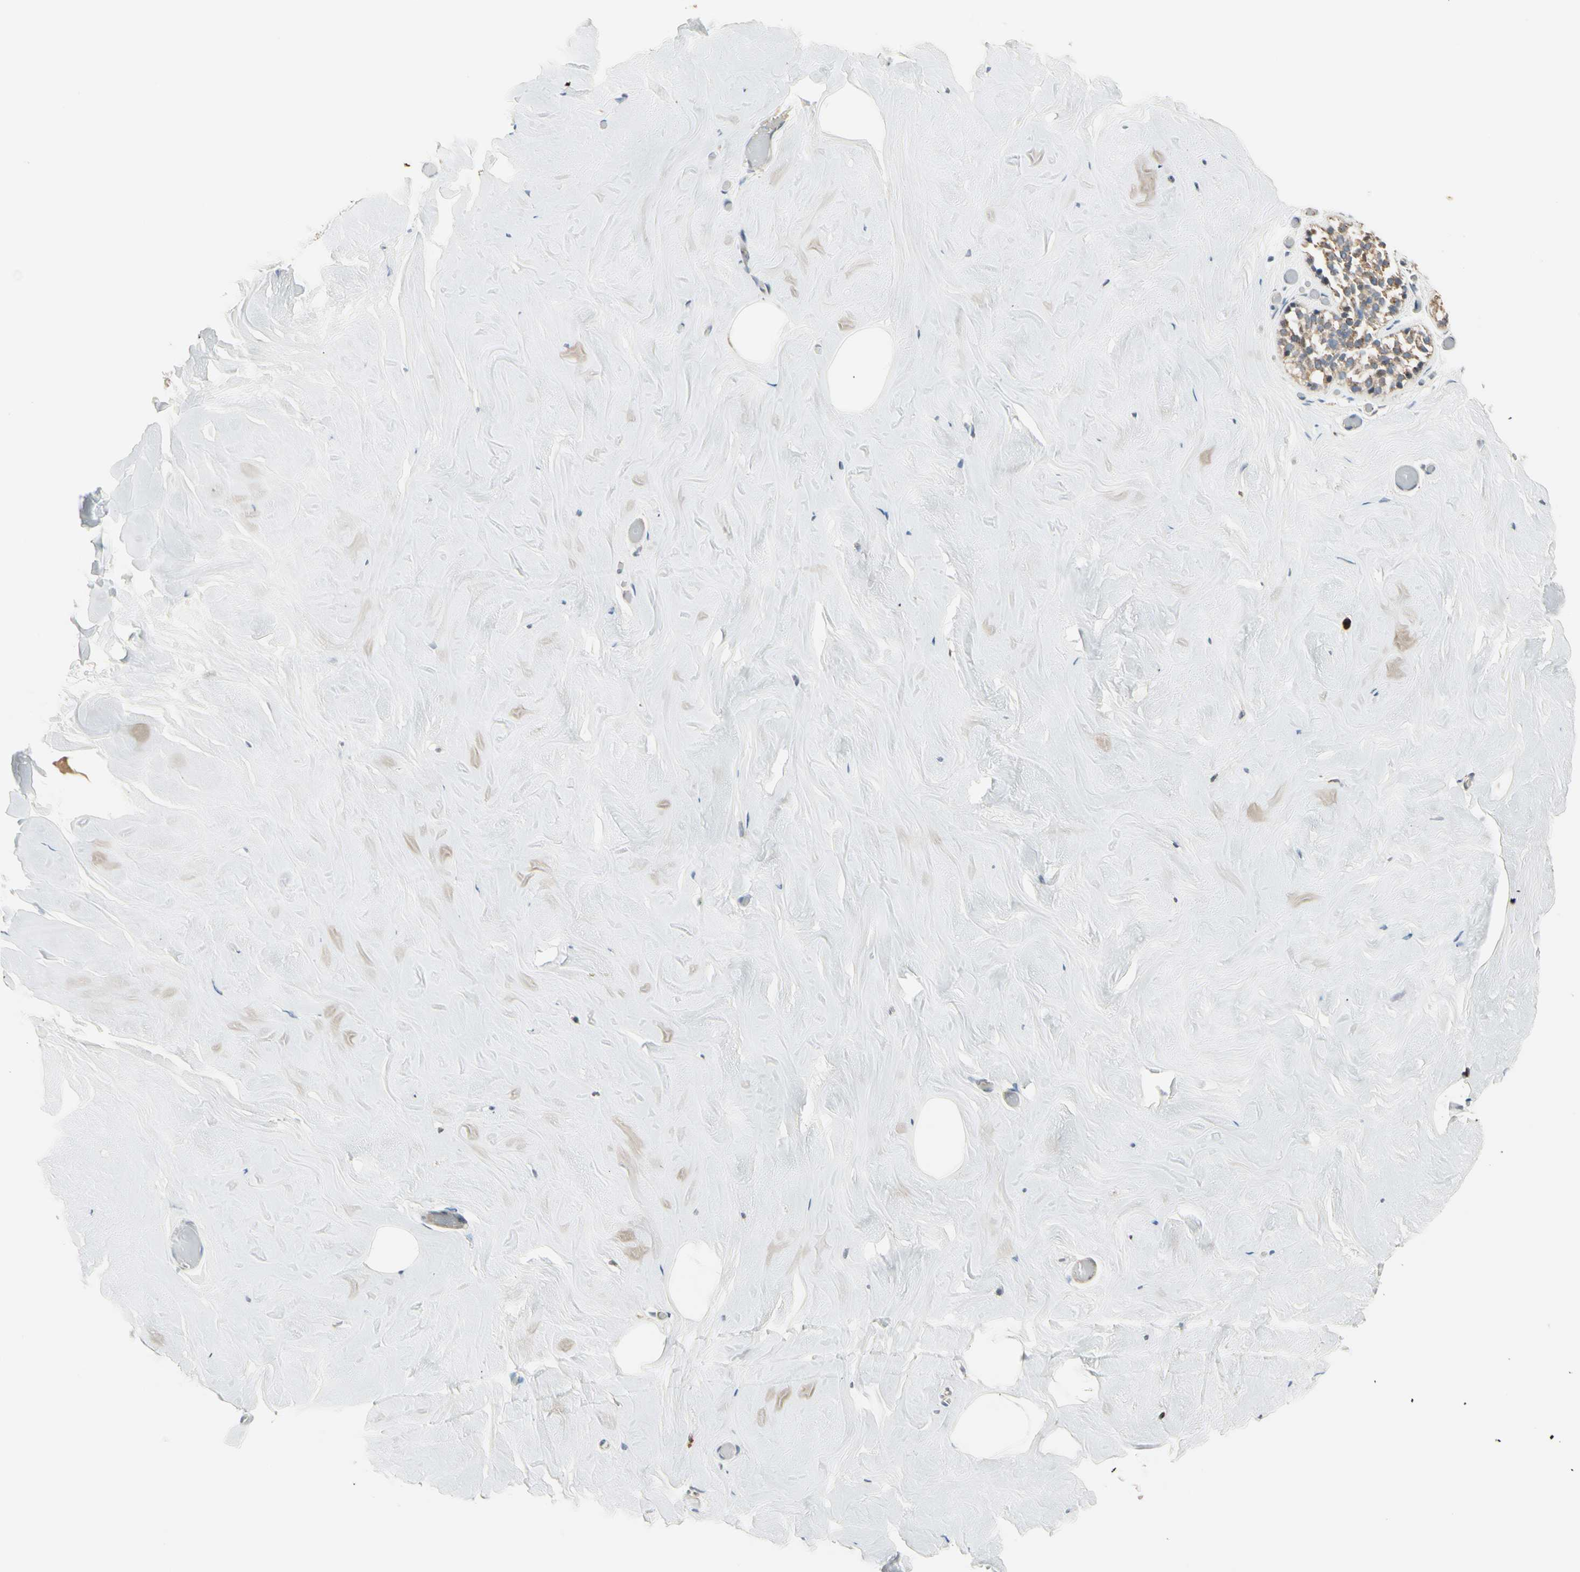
{"staining": {"intensity": "moderate", "quantity": ">75%", "location": "nuclear"}, "tissue": "breast", "cell_type": "Adipocytes", "image_type": "normal", "snomed": [{"axis": "morphology", "description": "Normal tissue, NOS"}, {"axis": "topography", "description": "Breast"}], "caption": "Unremarkable breast exhibits moderate nuclear staining in approximately >75% of adipocytes Immunohistochemistry stains the protein of interest in brown and the nuclei are stained blue..", "gene": "IP6K2", "patient": {"sex": "female", "age": 75}}